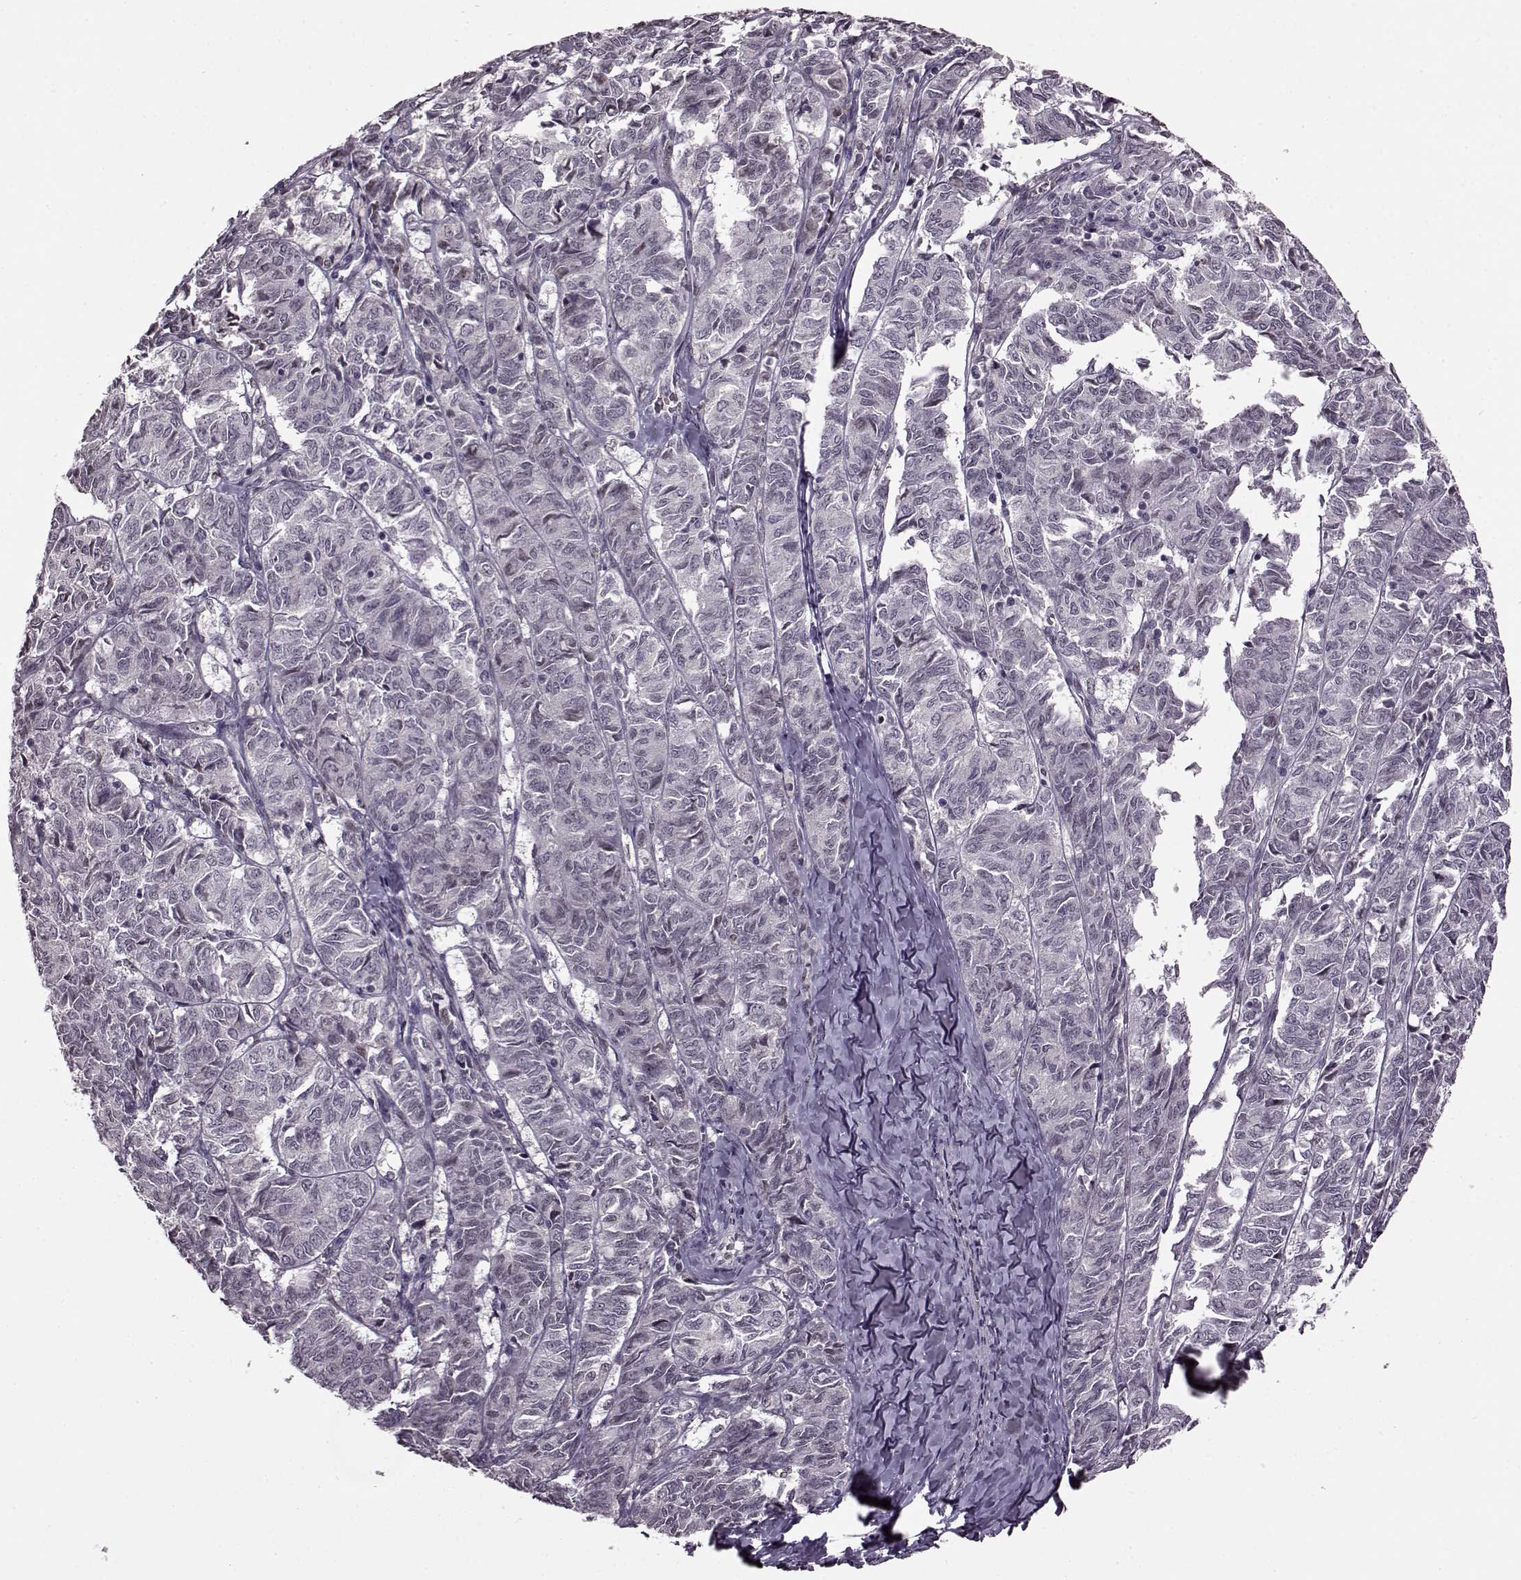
{"staining": {"intensity": "negative", "quantity": "none", "location": "none"}, "tissue": "ovarian cancer", "cell_type": "Tumor cells", "image_type": "cancer", "snomed": [{"axis": "morphology", "description": "Carcinoma, endometroid"}, {"axis": "topography", "description": "Ovary"}], "caption": "High power microscopy micrograph of an immunohistochemistry (IHC) histopathology image of endometroid carcinoma (ovarian), revealing no significant staining in tumor cells.", "gene": "STX1B", "patient": {"sex": "female", "age": 80}}